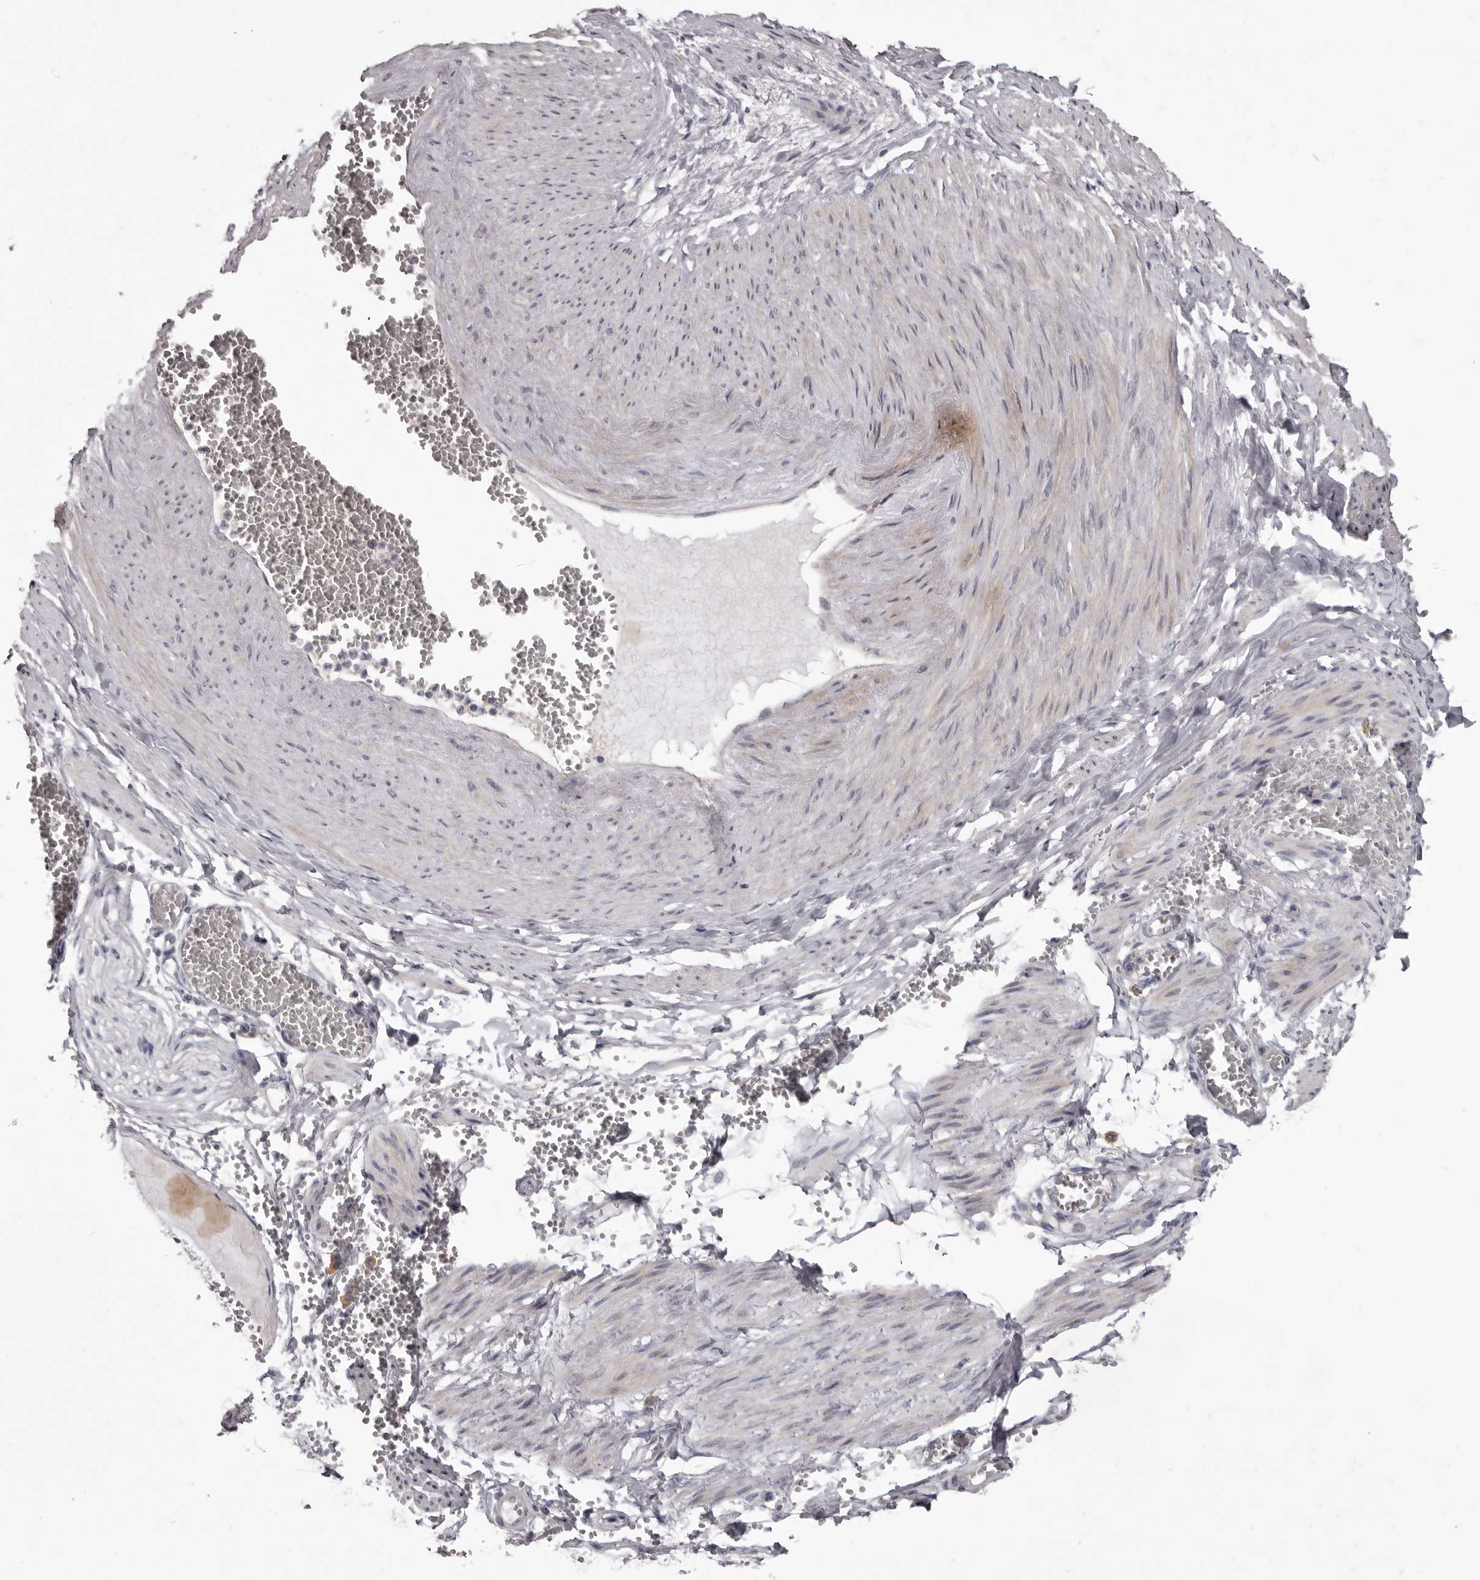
{"staining": {"intensity": "negative", "quantity": "none", "location": "none"}, "tissue": "adipose tissue", "cell_type": "Adipocytes", "image_type": "normal", "snomed": [{"axis": "morphology", "description": "Normal tissue, NOS"}, {"axis": "topography", "description": "Smooth muscle"}, {"axis": "topography", "description": "Peripheral nerve tissue"}], "caption": "High magnification brightfield microscopy of normal adipose tissue stained with DAB (3,3'-diaminobenzidine) (brown) and counterstained with hematoxylin (blue): adipocytes show no significant positivity. (Brightfield microscopy of DAB immunohistochemistry at high magnification).", "gene": "LPAR6", "patient": {"sex": "female", "age": 39}}